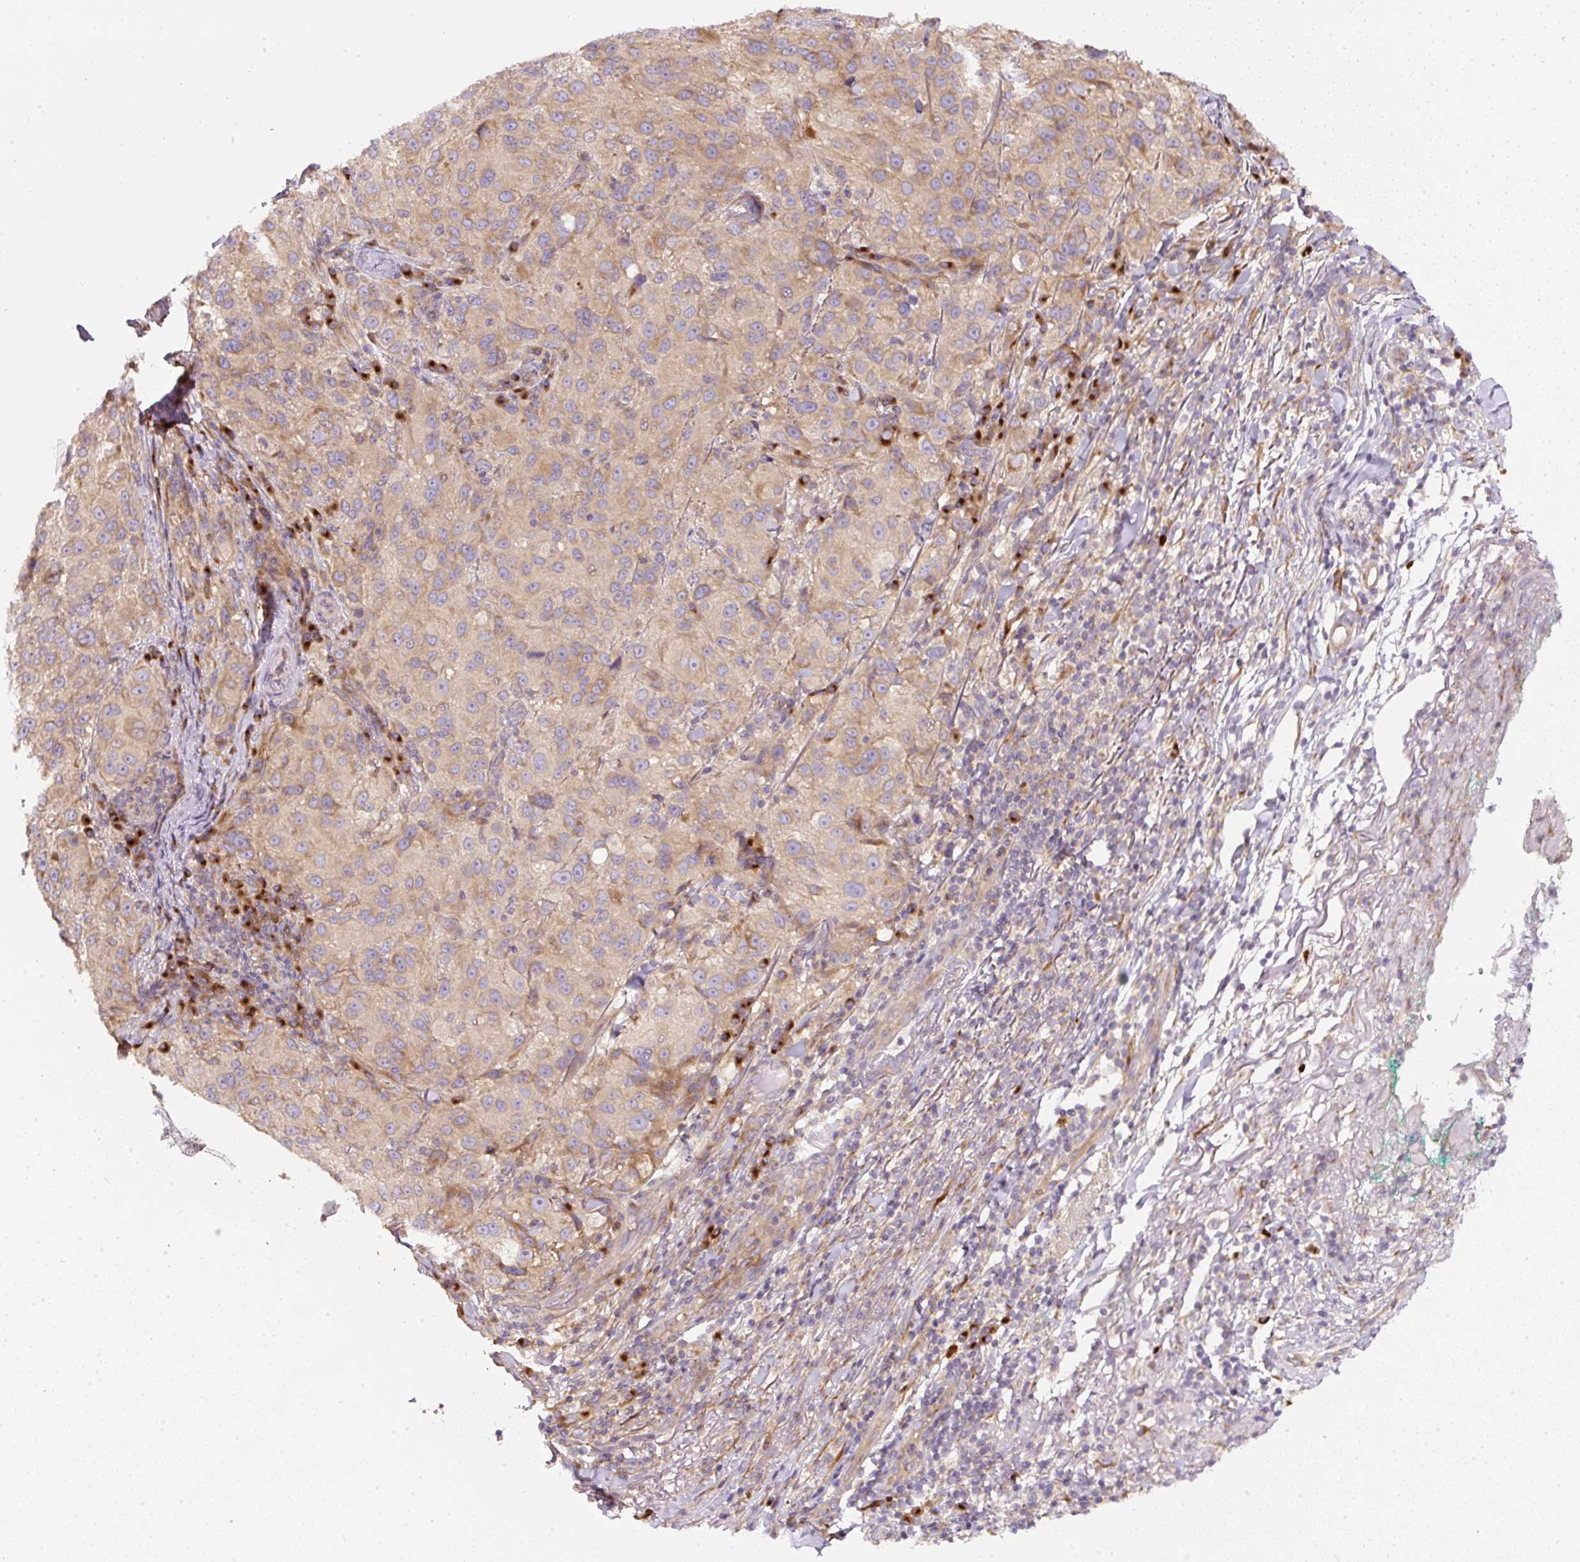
{"staining": {"intensity": "moderate", "quantity": "25%-75%", "location": "cytoplasmic/membranous"}, "tissue": "melanoma", "cell_type": "Tumor cells", "image_type": "cancer", "snomed": [{"axis": "morphology", "description": "Necrosis, NOS"}, {"axis": "morphology", "description": "Malignant melanoma, NOS"}, {"axis": "topography", "description": "Skin"}], "caption": "DAB immunohistochemical staining of human malignant melanoma reveals moderate cytoplasmic/membranous protein positivity in approximately 25%-75% of tumor cells. (DAB IHC with brightfield microscopy, high magnification).", "gene": "MLX", "patient": {"sex": "female", "age": 87}}